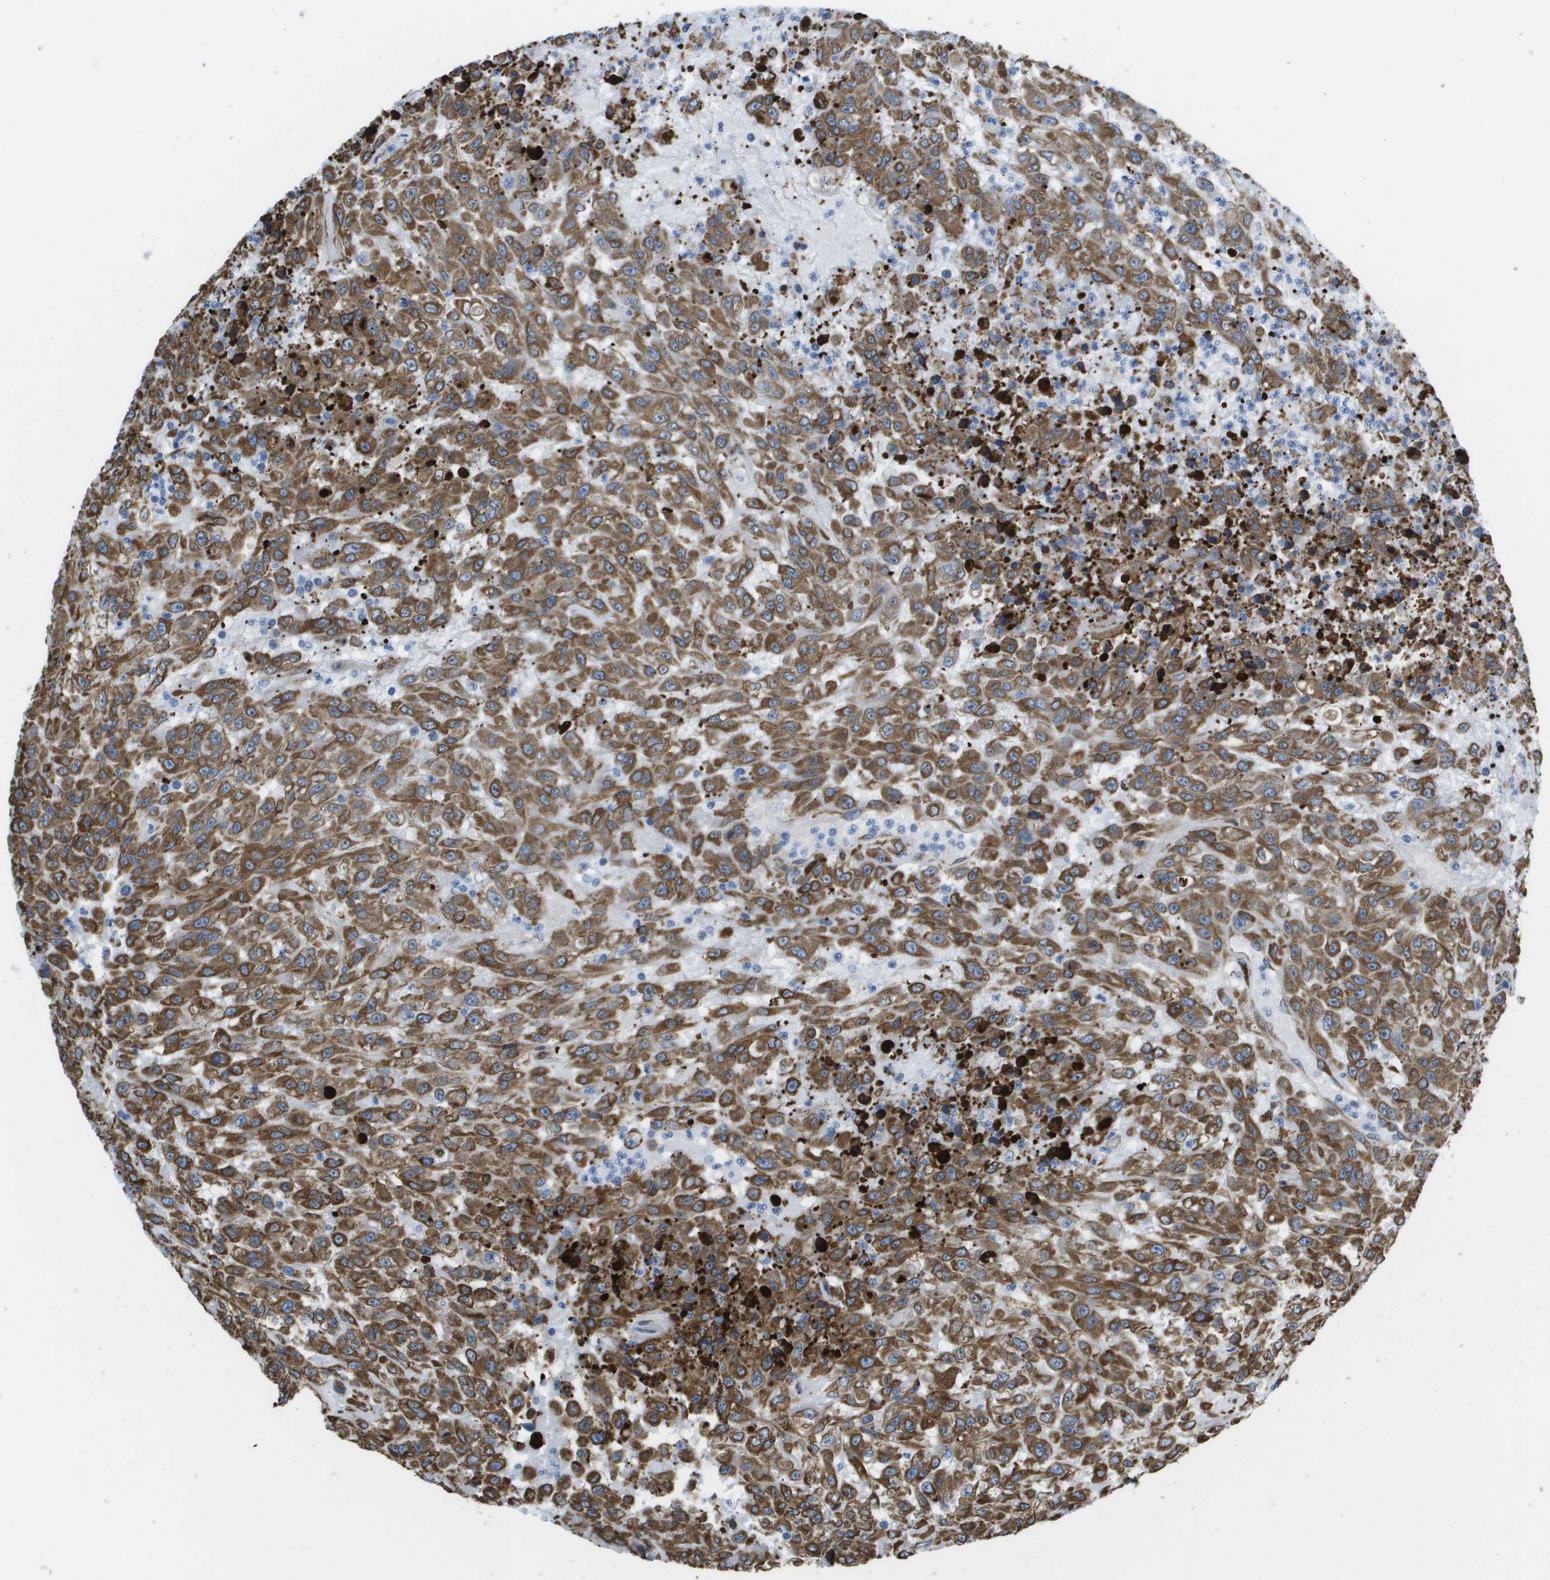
{"staining": {"intensity": "moderate", "quantity": ">75%", "location": "cytoplasmic/membranous"}, "tissue": "urothelial cancer", "cell_type": "Tumor cells", "image_type": "cancer", "snomed": [{"axis": "morphology", "description": "Urothelial carcinoma, High grade"}, {"axis": "topography", "description": "Urinary bladder"}], "caption": "Tumor cells reveal medium levels of moderate cytoplasmic/membranous staining in about >75% of cells in high-grade urothelial carcinoma. The staining was performed using DAB to visualize the protein expression in brown, while the nuclei were stained in blue with hematoxylin (Magnification: 20x).", "gene": "ST3GAL2", "patient": {"sex": "male", "age": 46}}